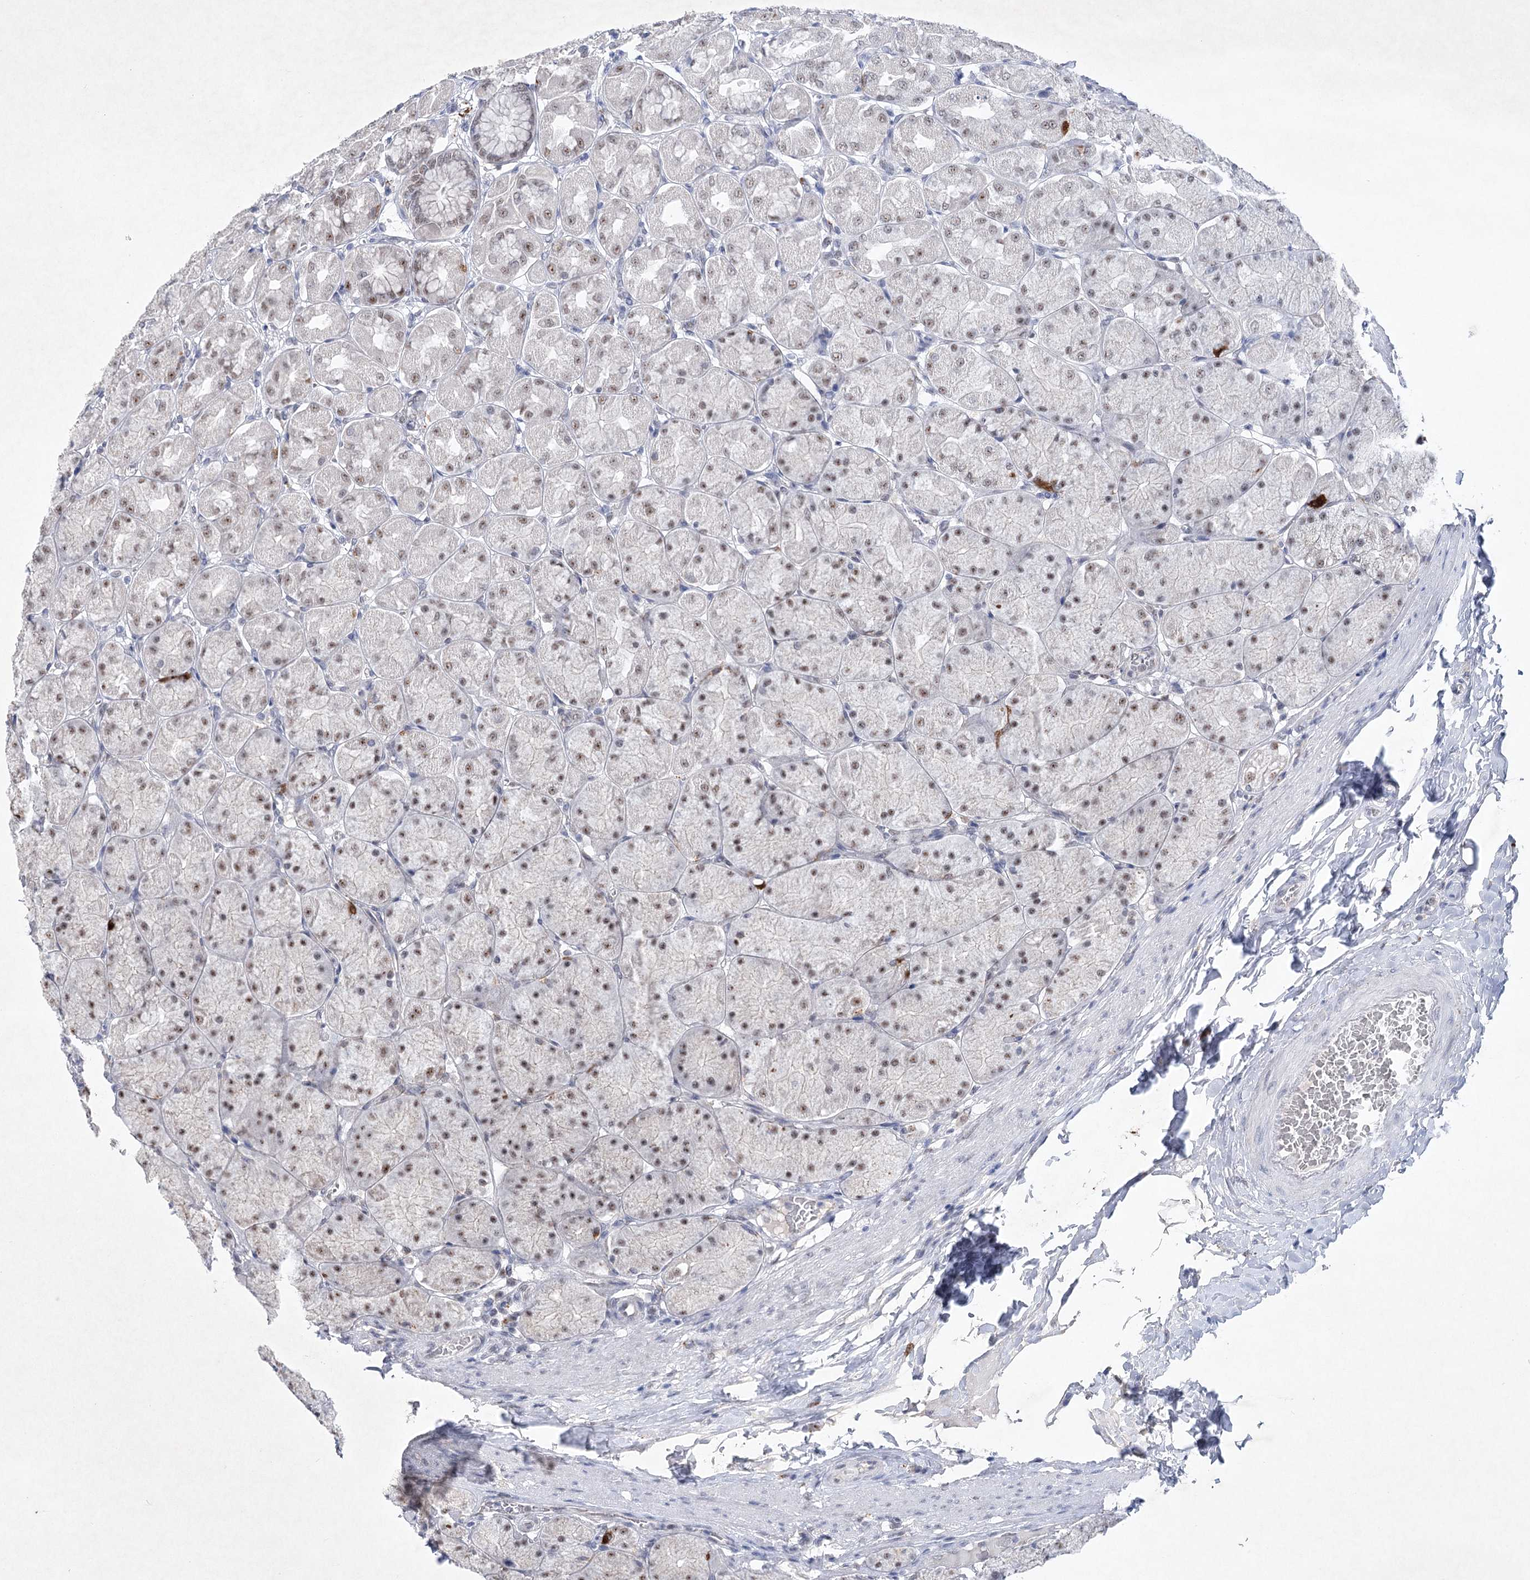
{"staining": {"intensity": "moderate", "quantity": "25%-75%", "location": "nuclear"}, "tissue": "stomach", "cell_type": "Glandular cells", "image_type": "normal", "snomed": [{"axis": "morphology", "description": "Normal tissue, NOS"}, {"axis": "topography", "description": "Stomach, upper"}], "caption": "Protein expression analysis of unremarkable human stomach reveals moderate nuclear expression in about 25%-75% of glandular cells. The staining was performed using DAB (3,3'-diaminobenzidine), with brown indicating positive protein expression. Nuclei are stained blue with hematoxylin.", "gene": "ENSG00000275740", "patient": {"sex": "female", "age": 56}}